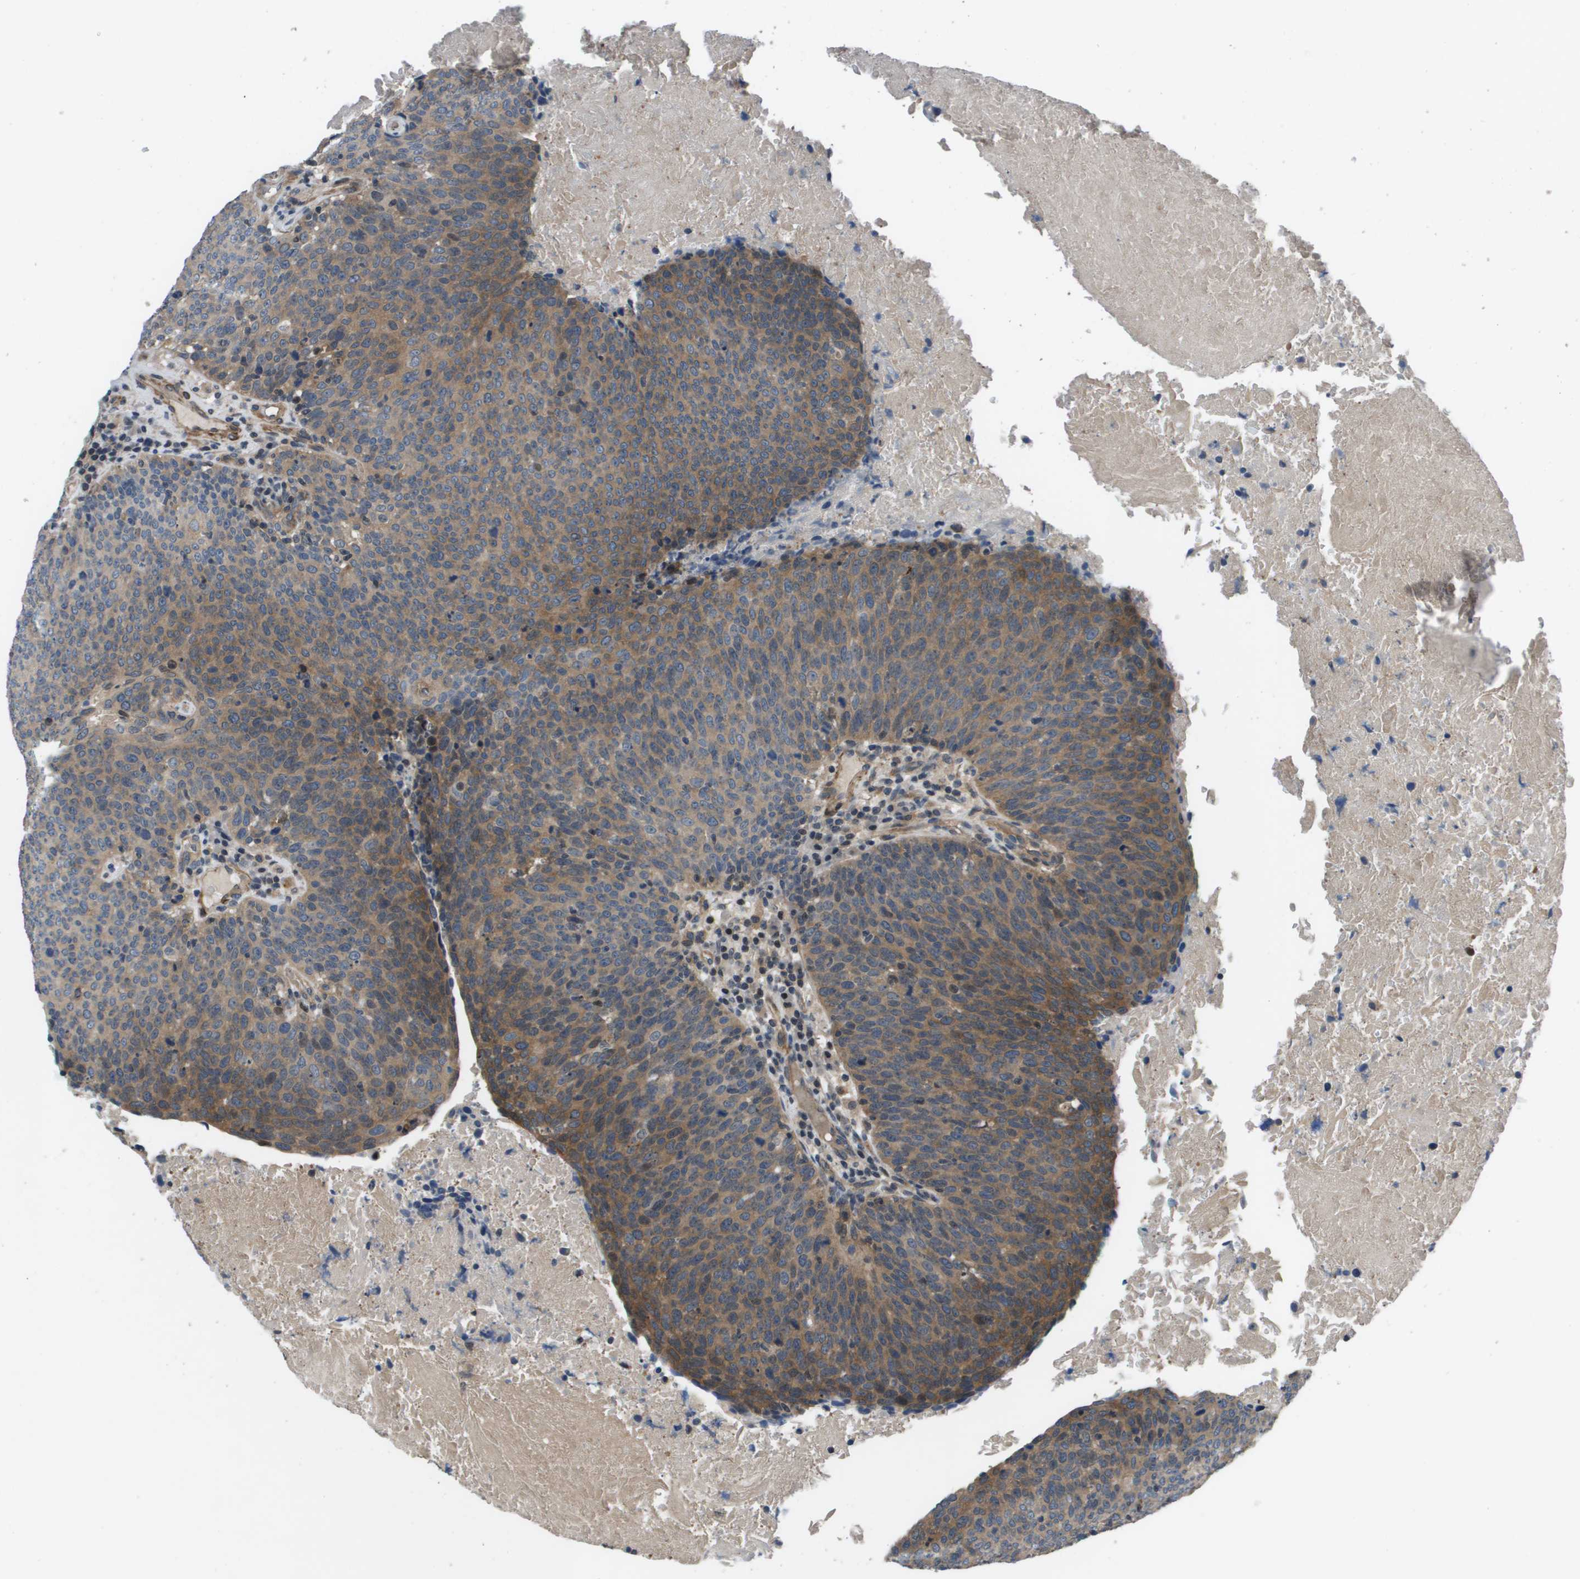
{"staining": {"intensity": "moderate", "quantity": ">75%", "location": "cytoplasmic/membranous"}, "tissue": "head and neck cancer", "cell_type": "Tumor cells", "image_type": "cancer", "snomed": [{"axis": "morphology", "description": "Squamous cell carcinoma, NOS"}, {"axis": "morphology", "description": "Squamous cell carcinoma, metastatic, NOS"}, {"axis": "topography", "description": "Lymph node"}, {"axis": "topography", "description": "Head-Neck"}], "caption": "About >75% of tumor cells in head and neck cancer (squamous cell carcinoma) exhibit moderate cytoplasmic/membranous protein positivity as visualized by brown immunohistochemical staining.", "gene": "ENPP5", "patient": {"sex": "male", "age": 62}}